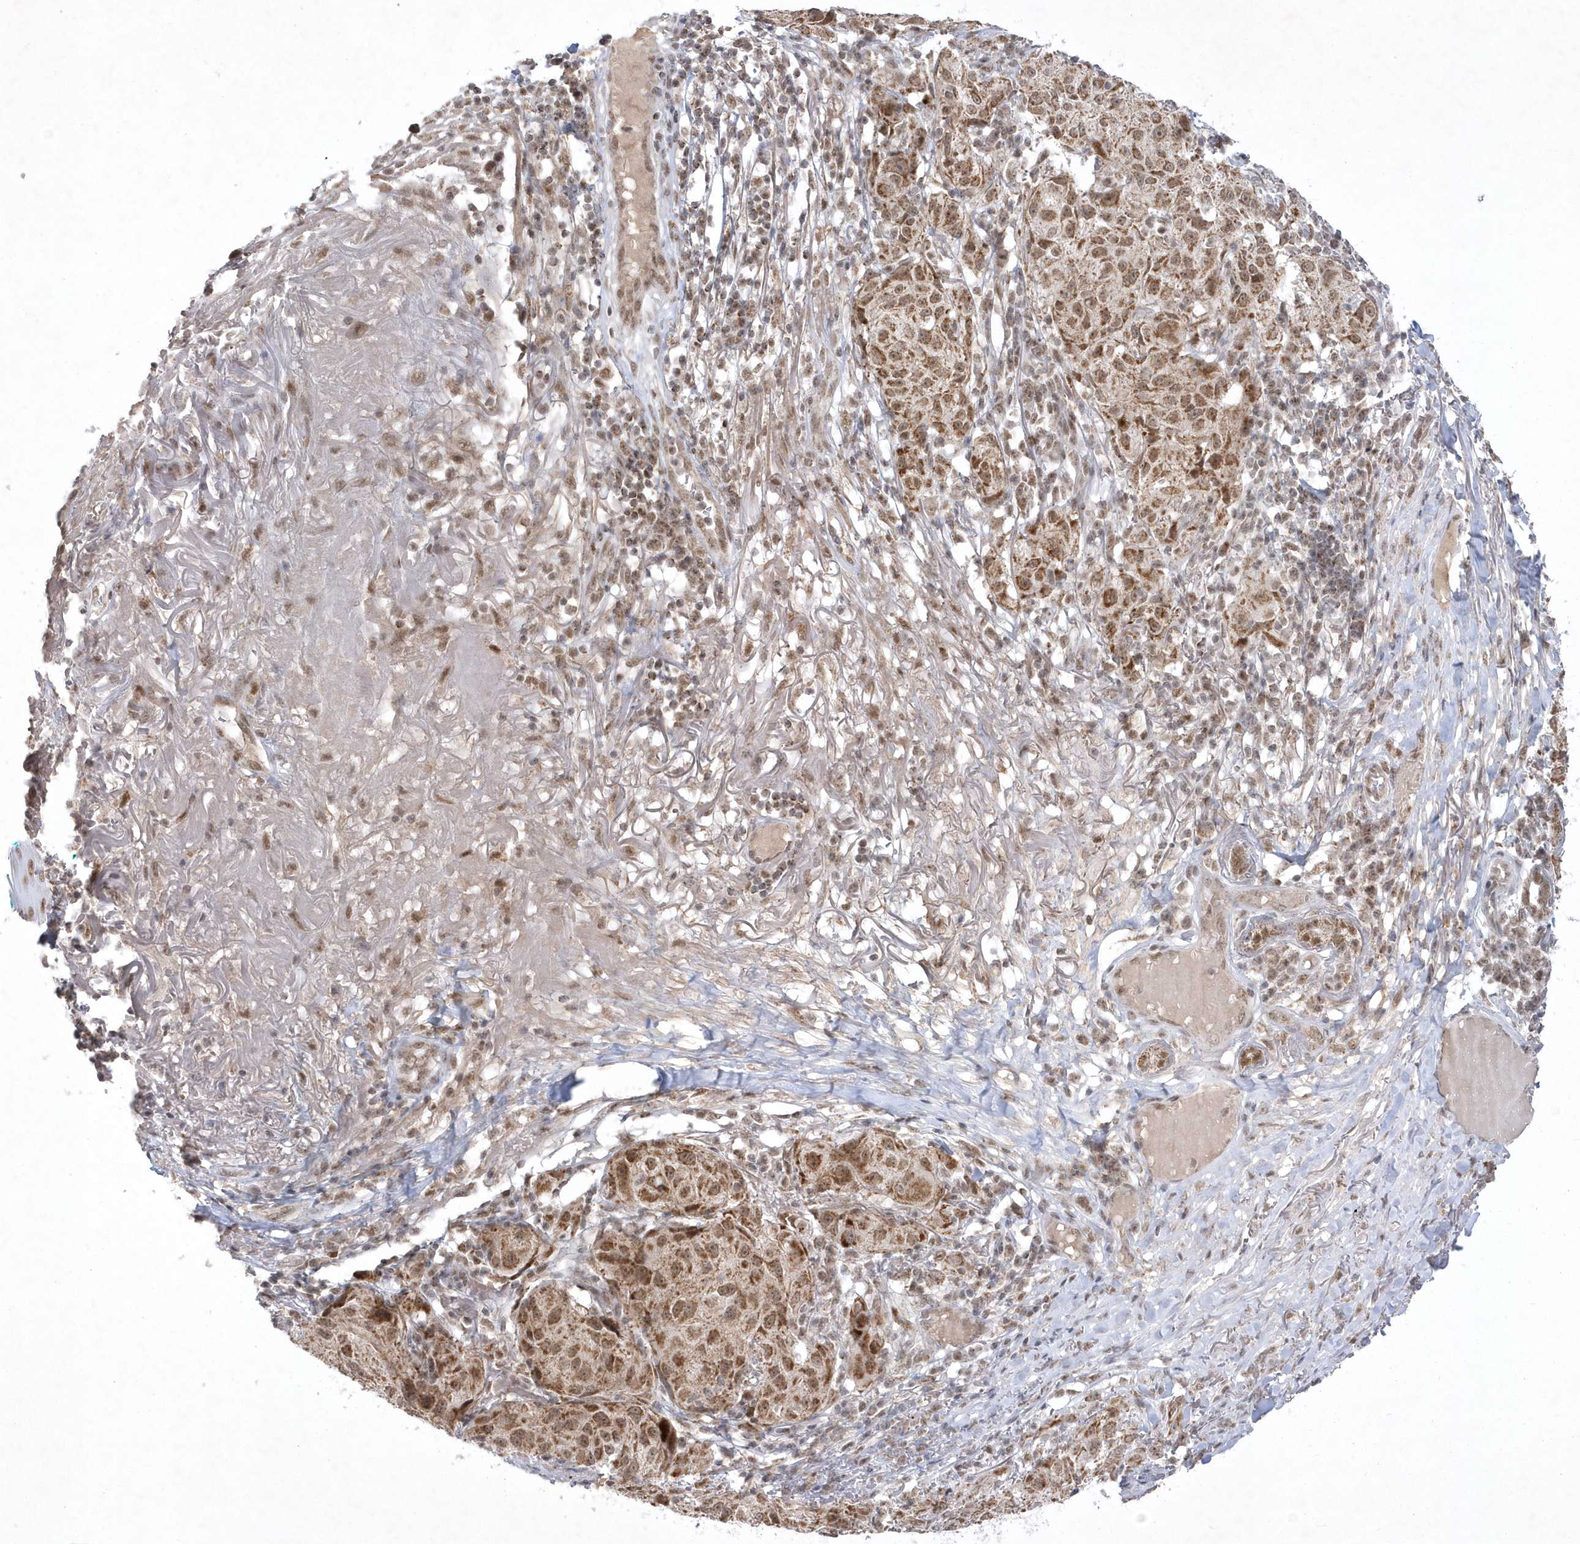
{"staining": {"intensity": "moderate", "quantity": ">75%", "location": "cytoplasmic/membranous,nuclear"}, "tissue": "melanoma", "cell_type": "Tumor cells", "image_type": "cancer", "snomed": [{"axis": "morphology", "description": "Necrosis, NOS"}, {"axis": "morphology", "description": "Malignant melanoma, NOS"}, {"axis": "topography", "description": "Skin"}], "caption": "Protein analysis of malignant melanoma tissue demonstrates moderate cytoplasmic/membranous and nuclear expression in approximately >75% of tumor cells. The staining was performed using DAB, with brown indicating positive protein expression. Nuclei are stained blue with hematoxylin.", "gene": "CPSF3", "patient": {"sex": "female", "age": 87}}